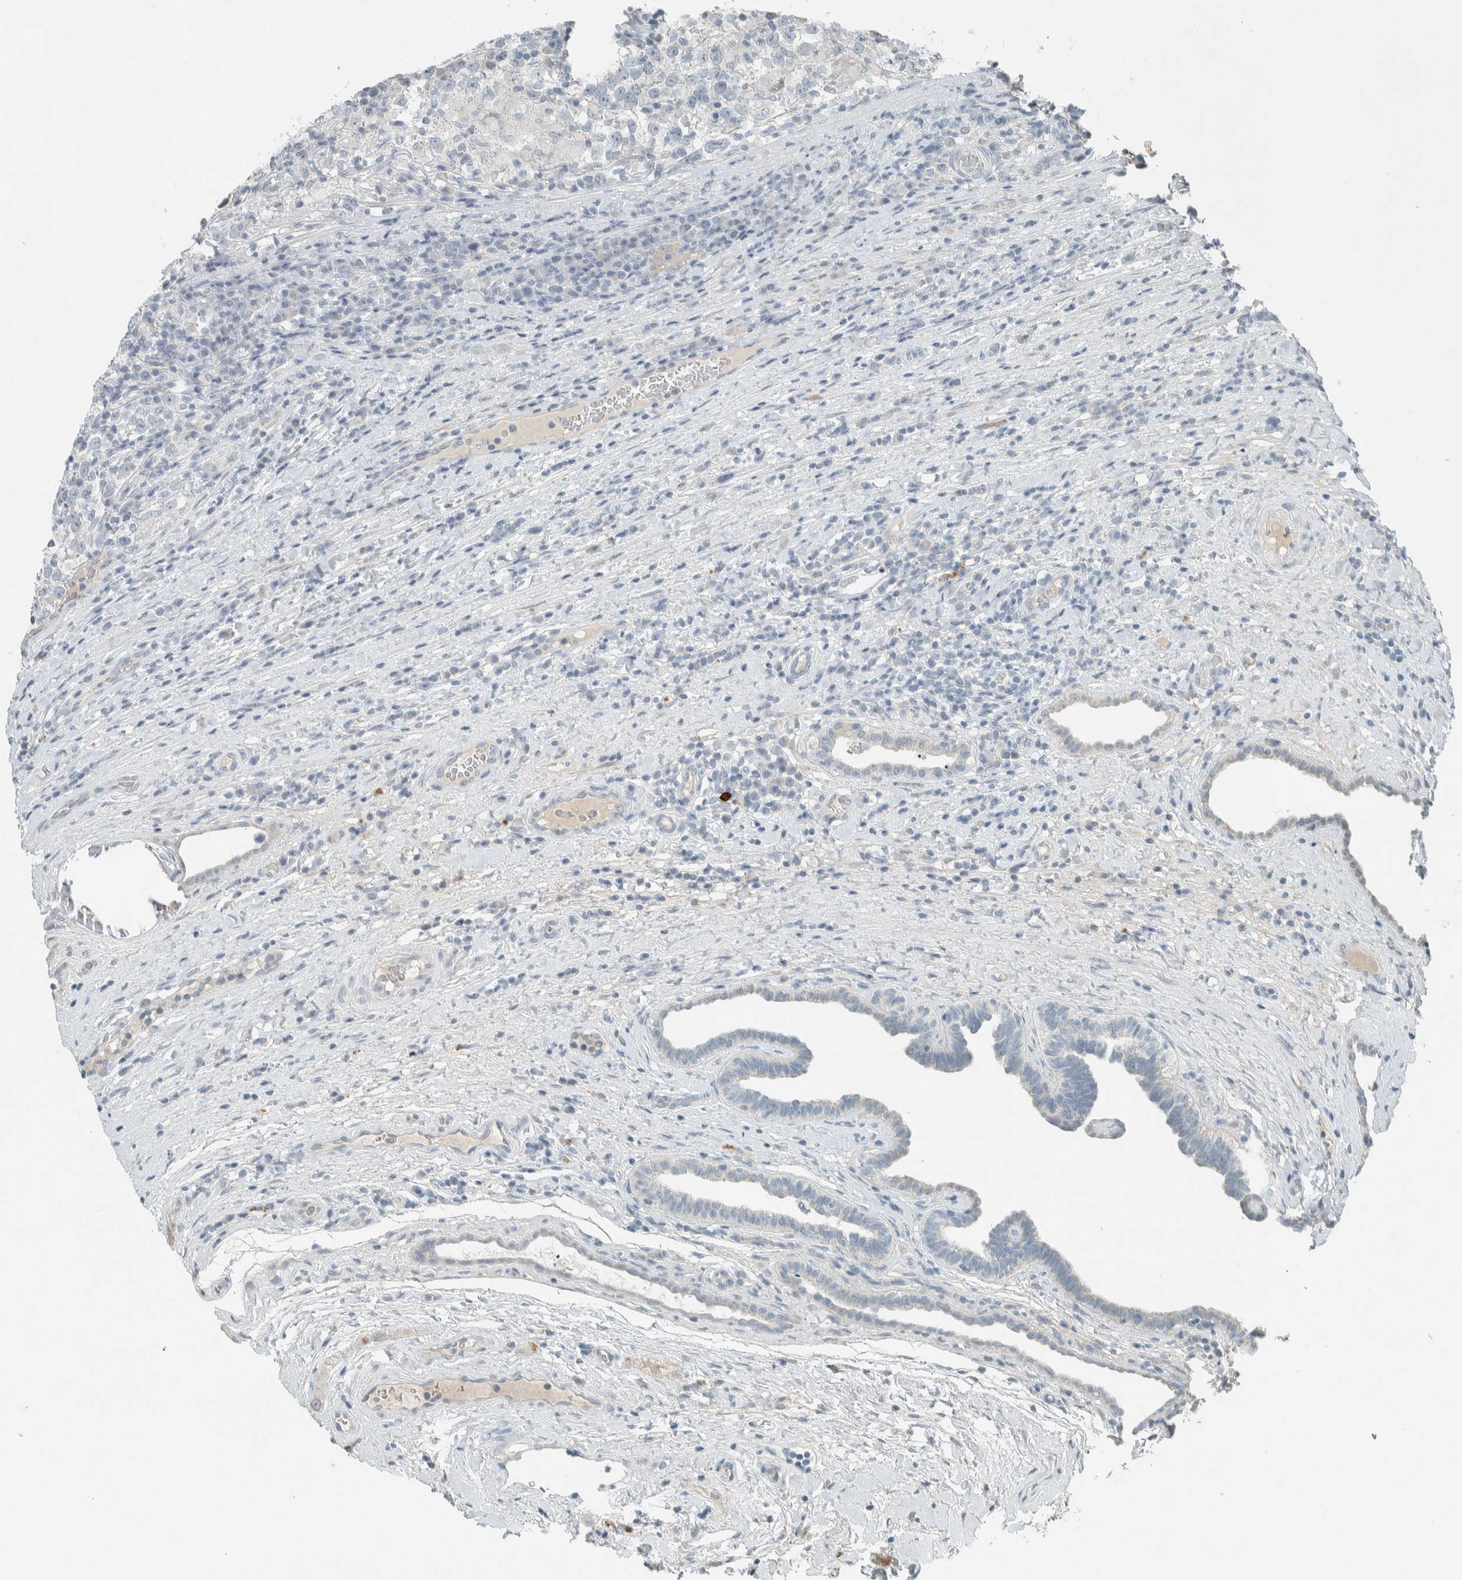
{"staining": {"intensity": "negative", "quantity": "none", "location": "none"}, "tissue": "testis cancer", "cell_type": "Tumor cells", "image_type": "cancer", "snomed": [{"axis": "morphology", "description": "Normal tissue, NOS"}, {"axis": "morphology", "description": "Seminoma, NOS"}, {"axis": "topography", "description": "Testis"}], "caption": "A high-resolution micrograph shows immunohistochemistry staining of testis cancer (seminoma), which demonstrates no significant positivity in tumor cells. The staining is performed using DAB brown chromogen with nuclei counter-stained in using hematoxylin.", "gene": "CERCAM", "patient": {"sex": "male", "age": 43}}